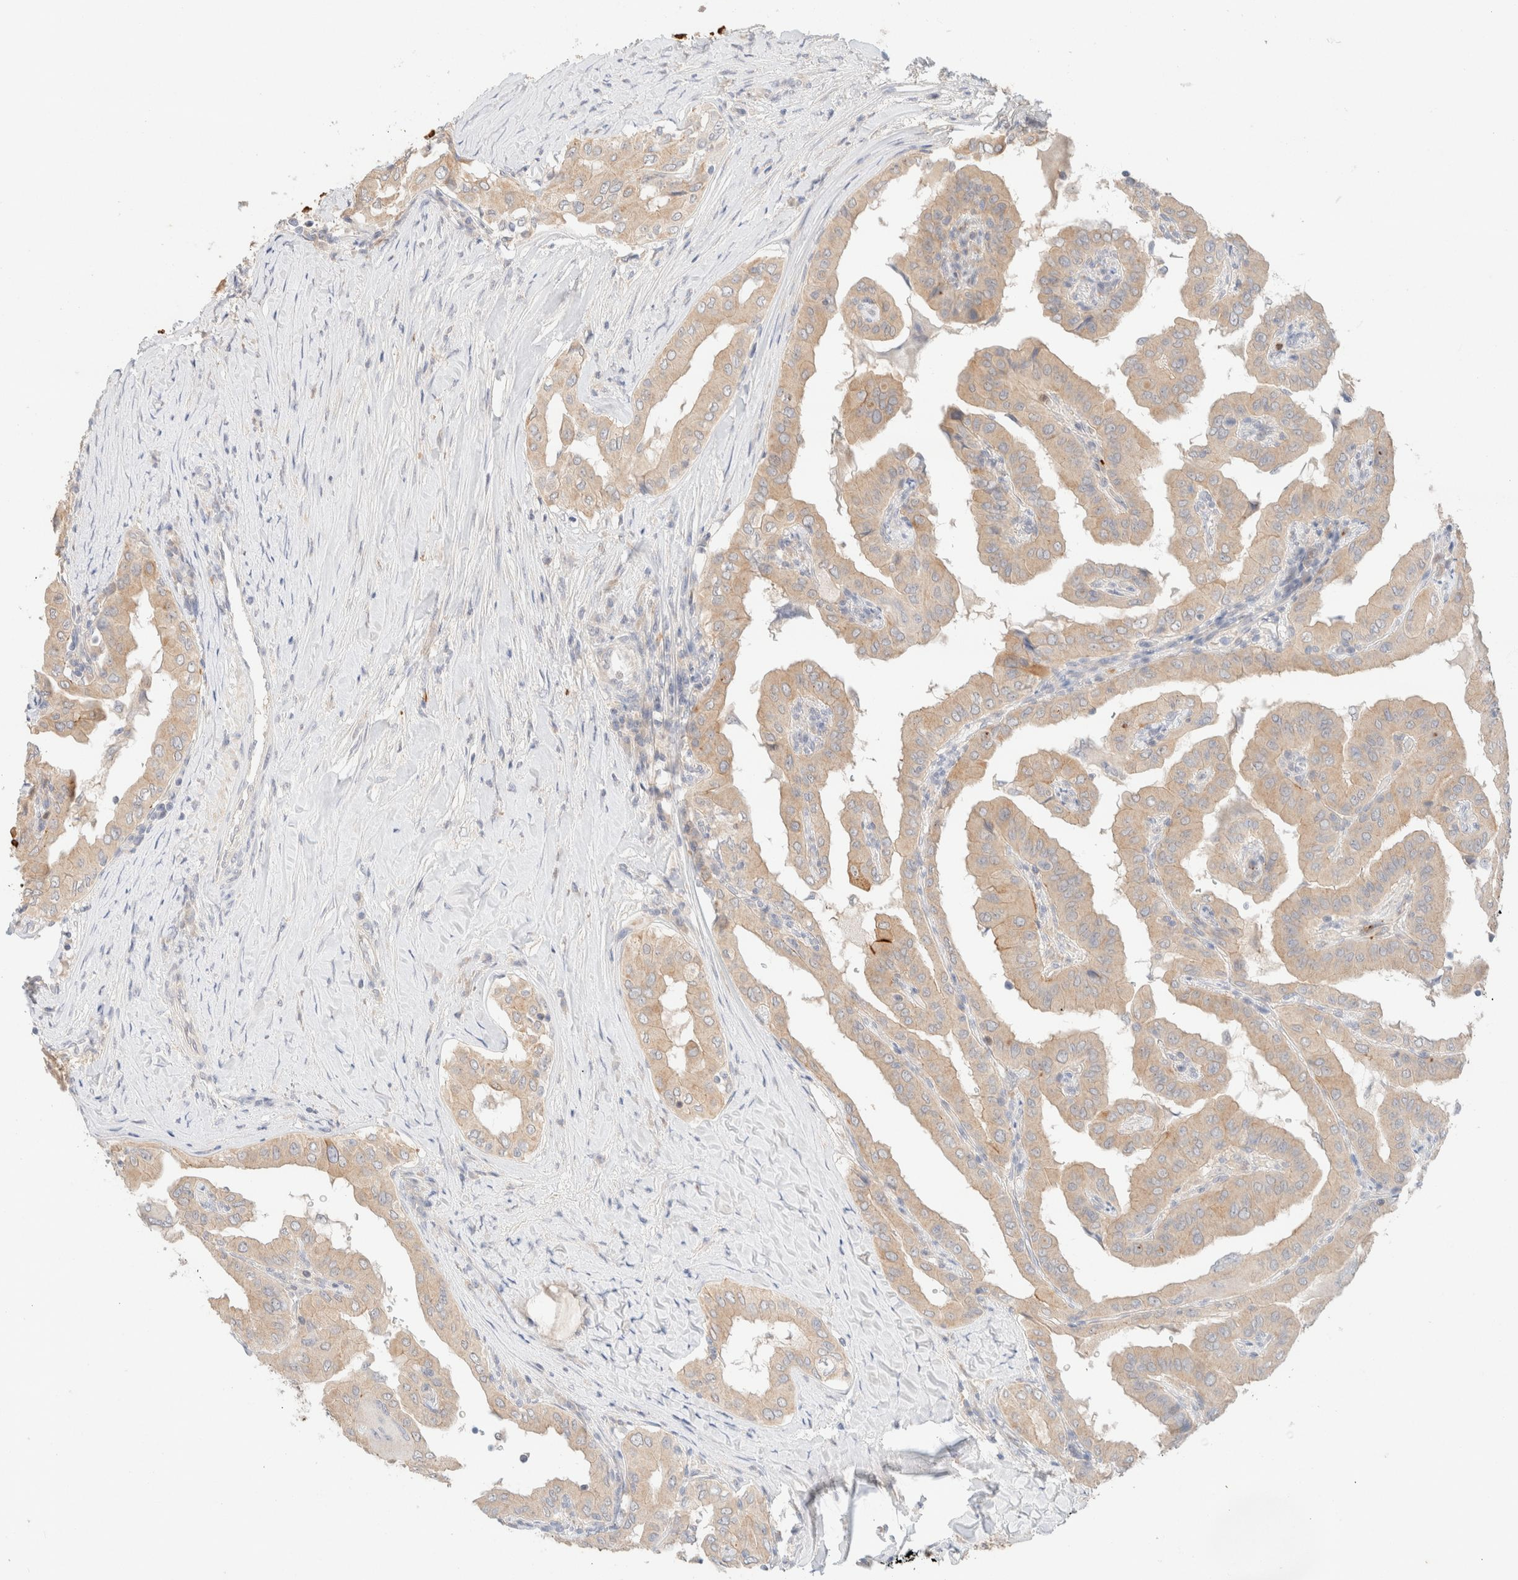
{"staining": {"intensity": "moderate", "quantity": ">75%", "location": "cytoplasmic/membranous"}, "tissue": "thyroid cancer", "cell_type": "Tumor cells", "image_type": "cancer", "snomed": [{"axis": "morphology", "description": "Papillary adenocarcinoma, NOS"}, {"axis": "topography", "description": "Thyroid gland"}], "caption": "IHC (DAB) staining of human thyroid cancer (papillary adenocarcinoma) exhibits moderate cytoplasmic/membranous protein positivity in approximately >75% of tumor cells. The staining was performed using DAB (3,3'-diaminobenzidine) to visualize the protein expression in brown, while the nuclei were stained in blue with hematoxylin (Magnification: 20x).", "gene": "SGSM2", "patient": {"sex": "male", "age": 33}}